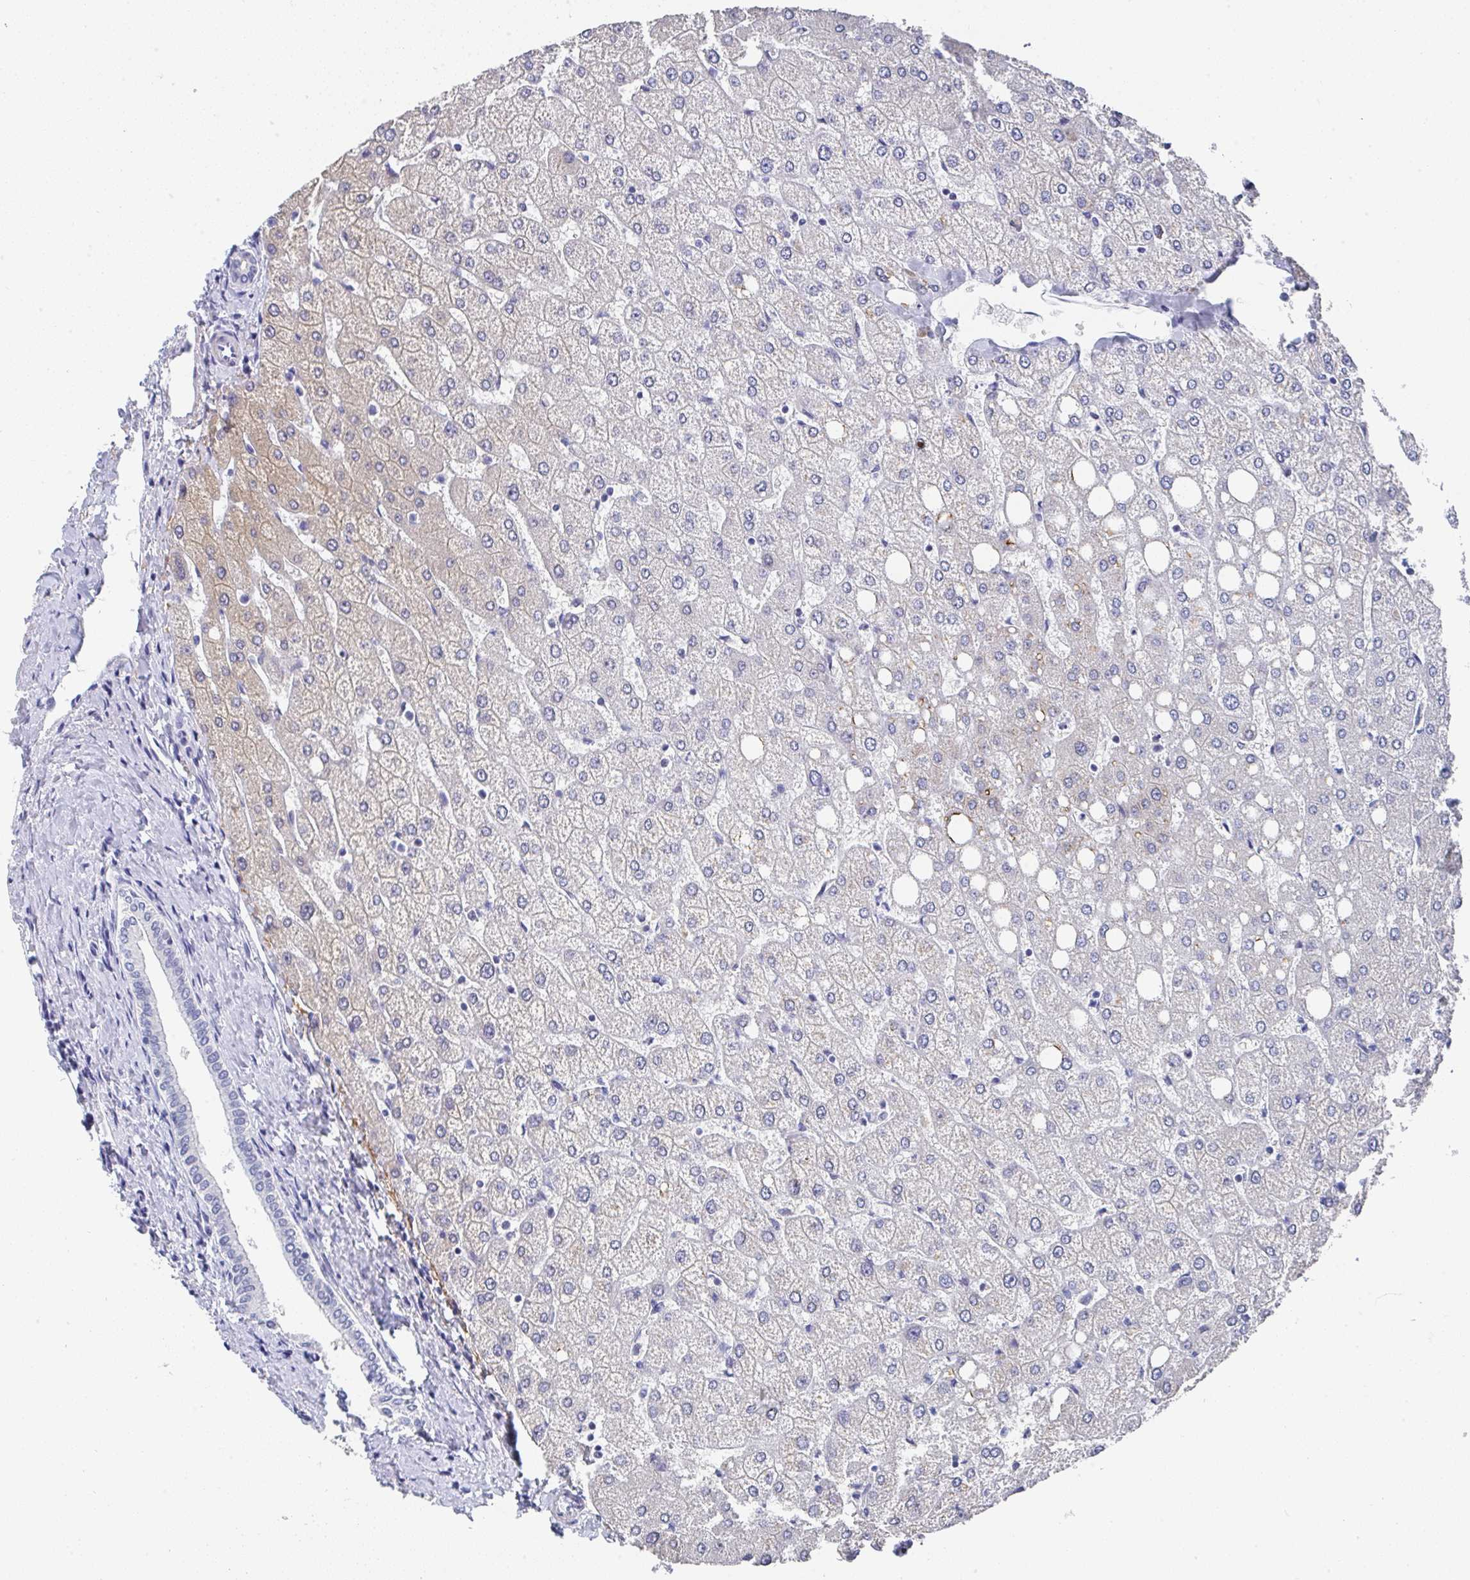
{"staining": {"intensity": "negative", "quantity": "none", "location": "none"}, "tissue": "liver", "cell_type": "Cholangiocytes", "image_type": "normal", "snomed": [{"axis": "morphology", "description": "Normal tissue, NOS"}, {"axis": "topography", "description": "Liver"}], "caption": "DAB immunohistochemical staining of benign human liver shows no significant staining in cholangiocytes. The staining was performed using DAB (3,3'-diaminobenzidine) to visualize the protein expression in brown, while the nuclei were stained in blue with hematoxylin (Magnification: 20x).", "gene": "TNFRSF8", "patient": {"sex": "female", "age": 54}}